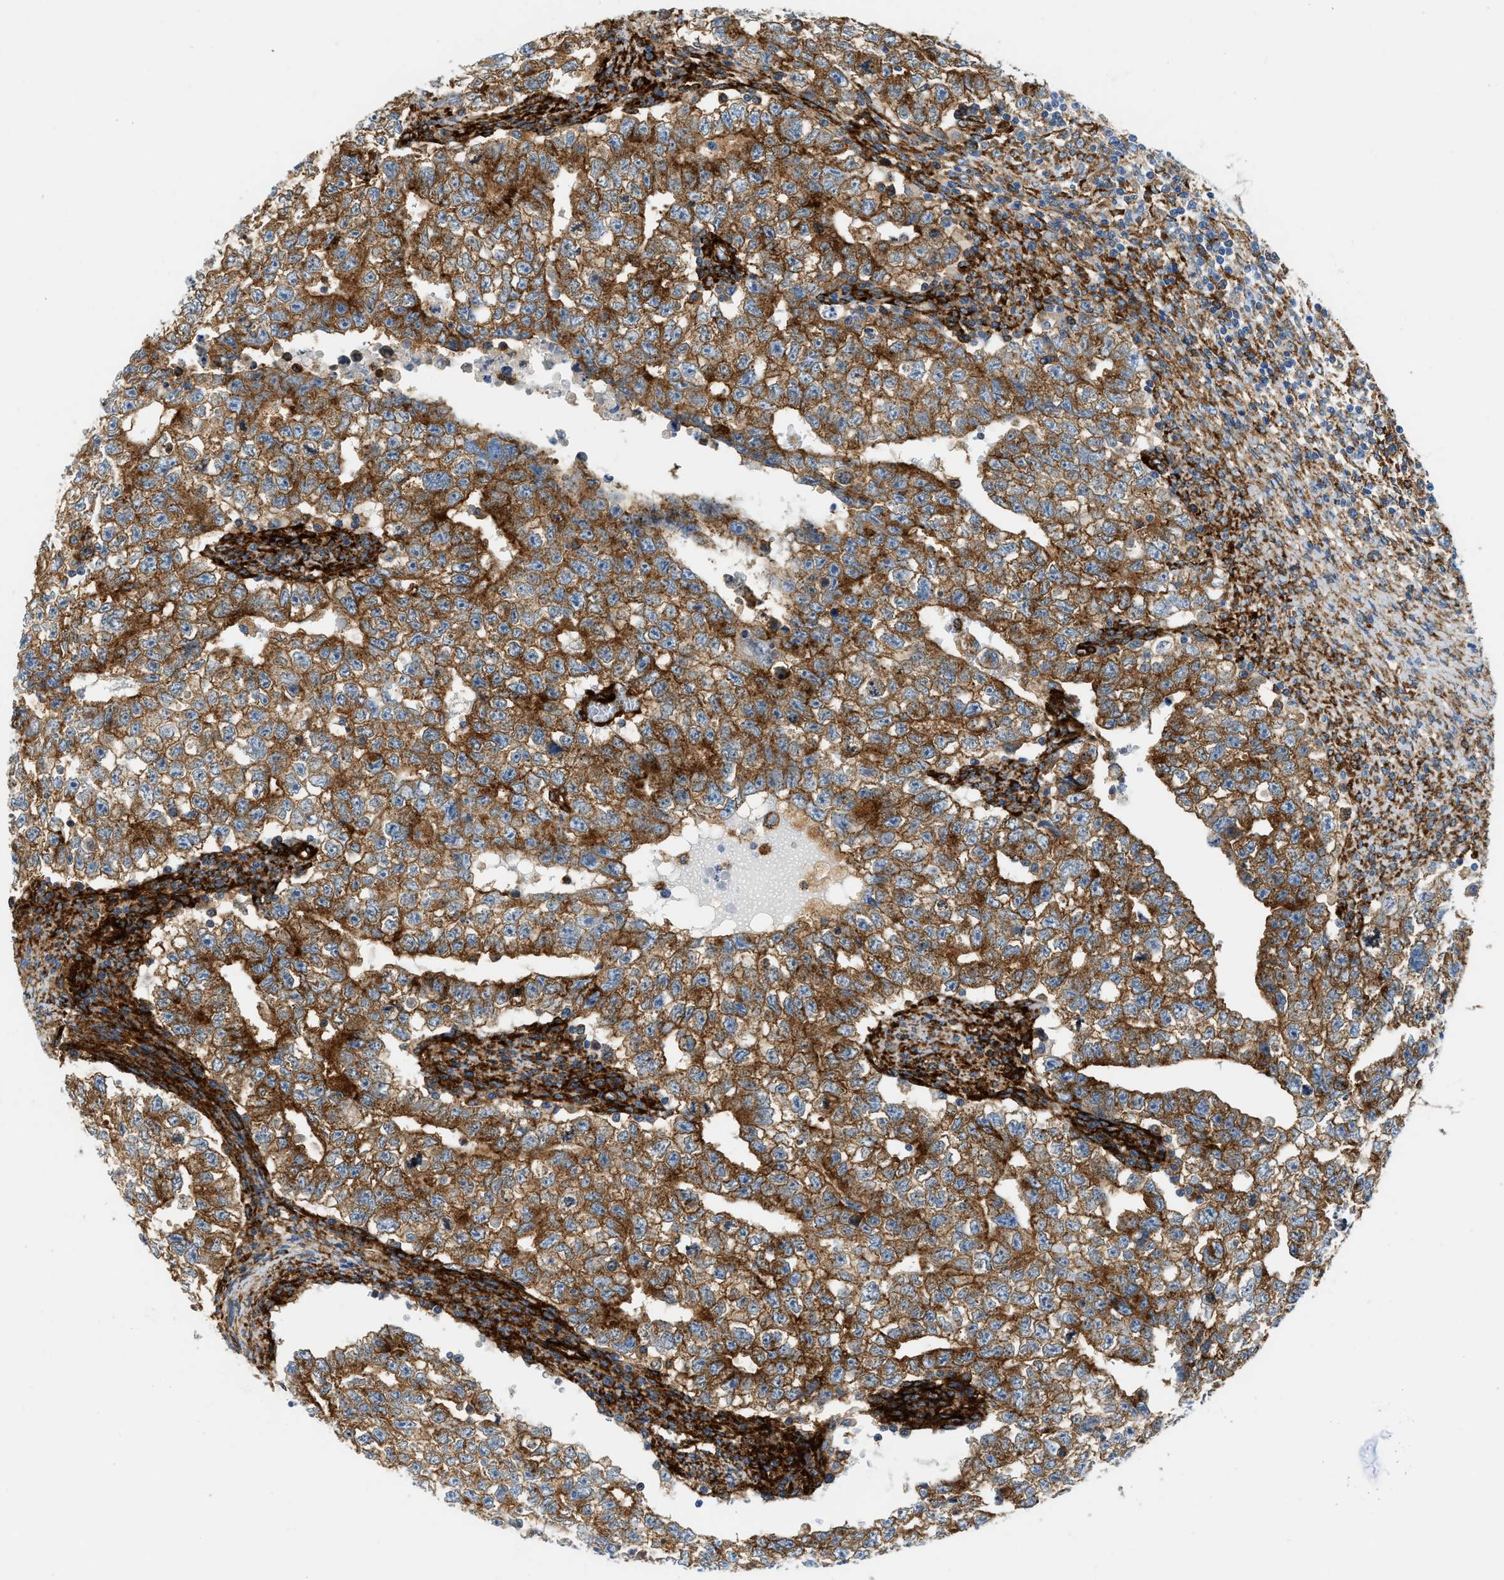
{"staining": {"intensity": "moderate", "quantity": ">75%", "location": "cytoplasmic/membranous"}, "tissue": "testis cancer", "cell_type": "Tumor cells", "image_type": "cancer", "snomed": [{"axis": "morphology", "description": "Carcinoma, Embryonal, NOS"}, {"axis": "topography", "description": "Testis"}], "caption": "Protein expression analysis of human embryonal carcinoma (testis) reveals moderate cytoplasmic/membranous positivity in approximately >75% of tumor cells. The staining is performed using DAB brown chromogen to label protein expression. The nuclei are counter-stained blue using hematoxylin.", "gene": "HIP1", "patient": {"sex": "male", "age": 28}}